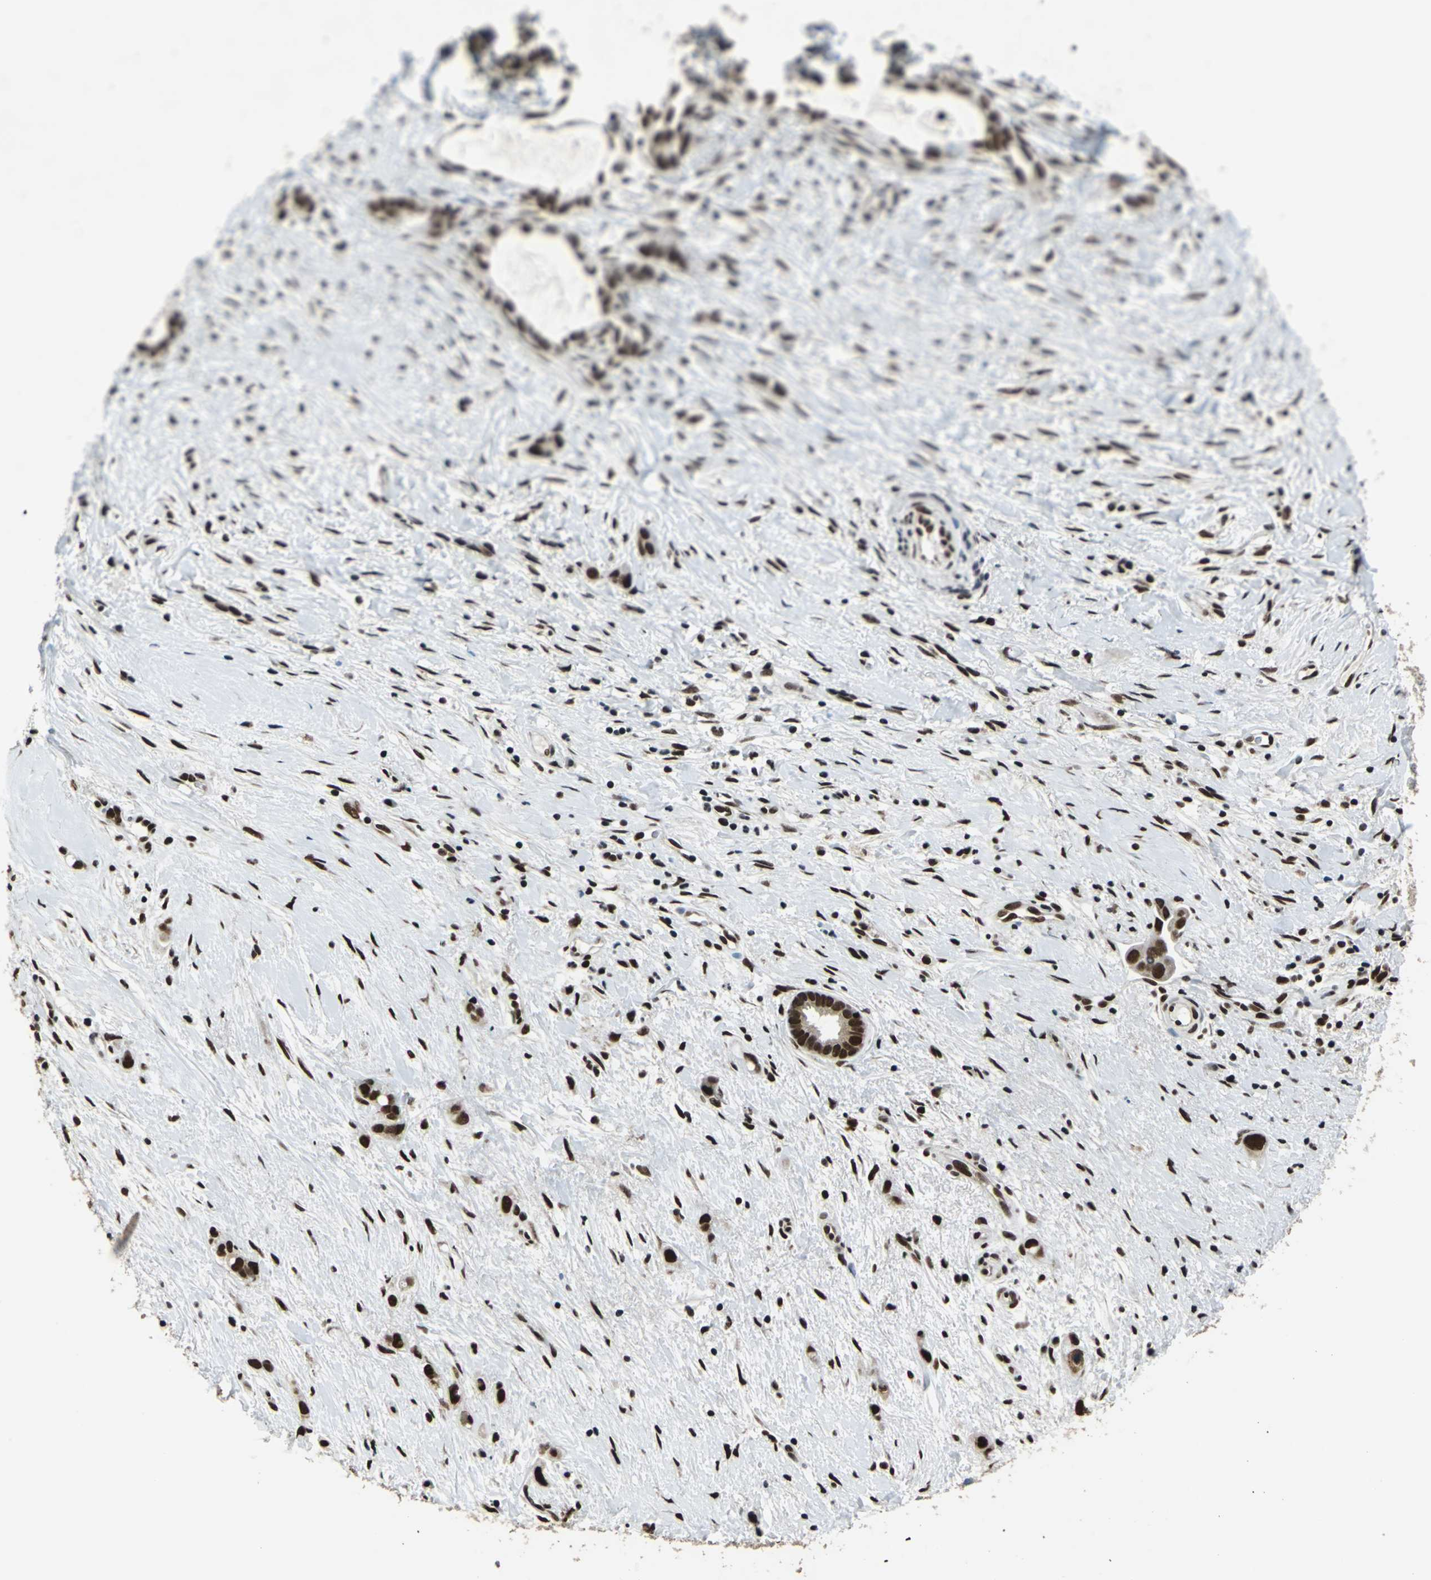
{"staining": {"intensity": "strong", "quantity": ">75%", "location": "nuclear"}, "tissue": "liver cancer", "cell_type": "Tumor cells", "image_type": "cancer", "snomed": [{"axis": "morphology", "description": "Cholangiocarcinoma"}, {"axis": "topography", "description": "Liver"}], "caption": "Liver cholangiocarcinoma tissue displays strong nuclear staining in about >75% of tumor cells", "gene": "BCLAF1", "patient": {"sex": "female", "age": 65}}